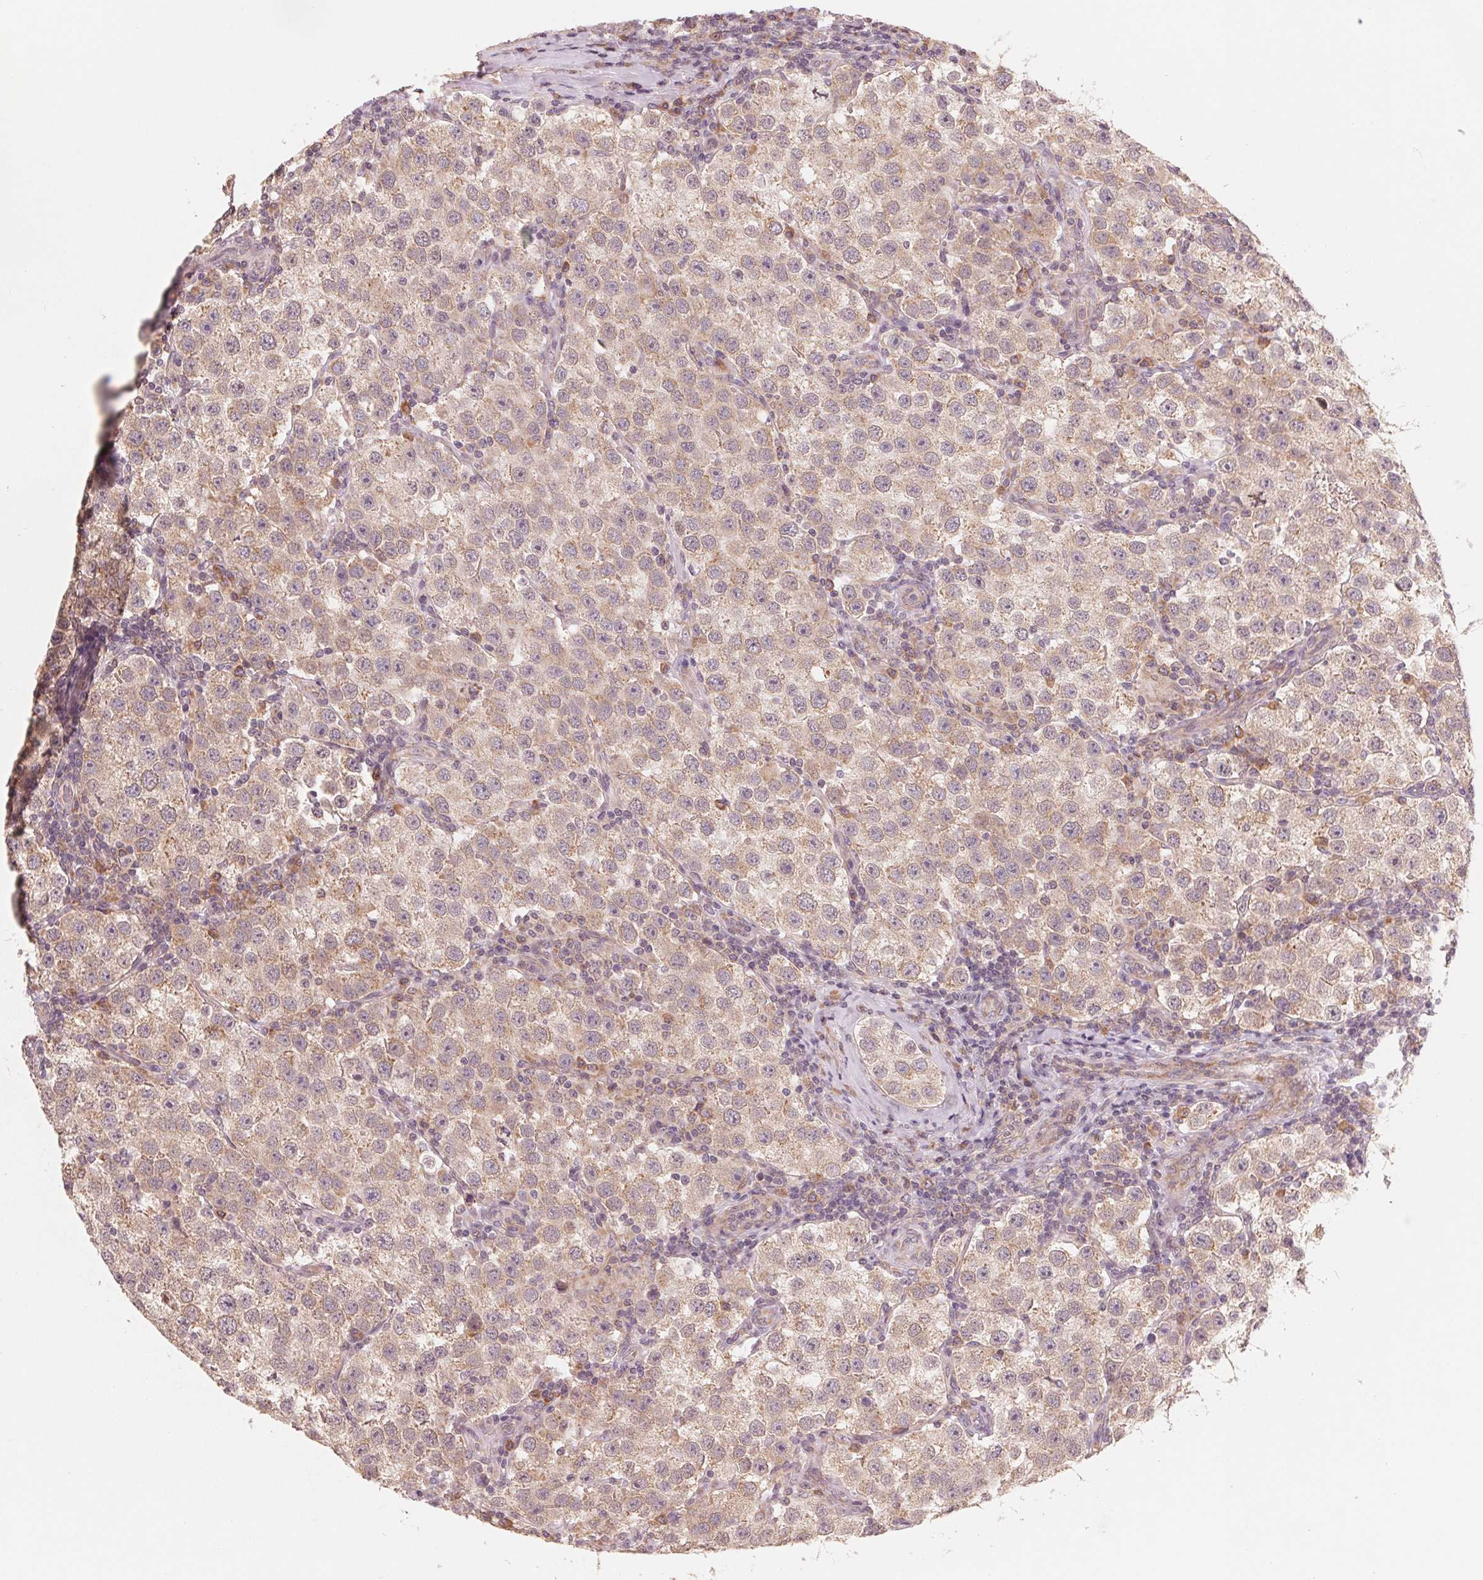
{"staining": {"intensity": "weak", "quantity": ">75%", "location": "cytoplasmic/membranous"}, "tissue": "testis cancer", "cell_type": "Tumor cells", "image_type": "cancer", "snomed": [{"axis": "morphology", "description": "Seminoma, NOS"}, {"axis": "topography", "description": "Testis"}], "caption": "Testis seminoma was stained to show a protein in brown. There is low levels of weak cytoplasmic/membranous staining in about >75% of tumor cells.", "gene": "GIGYF2", "patient": {"sex": "male", "age": 37}}